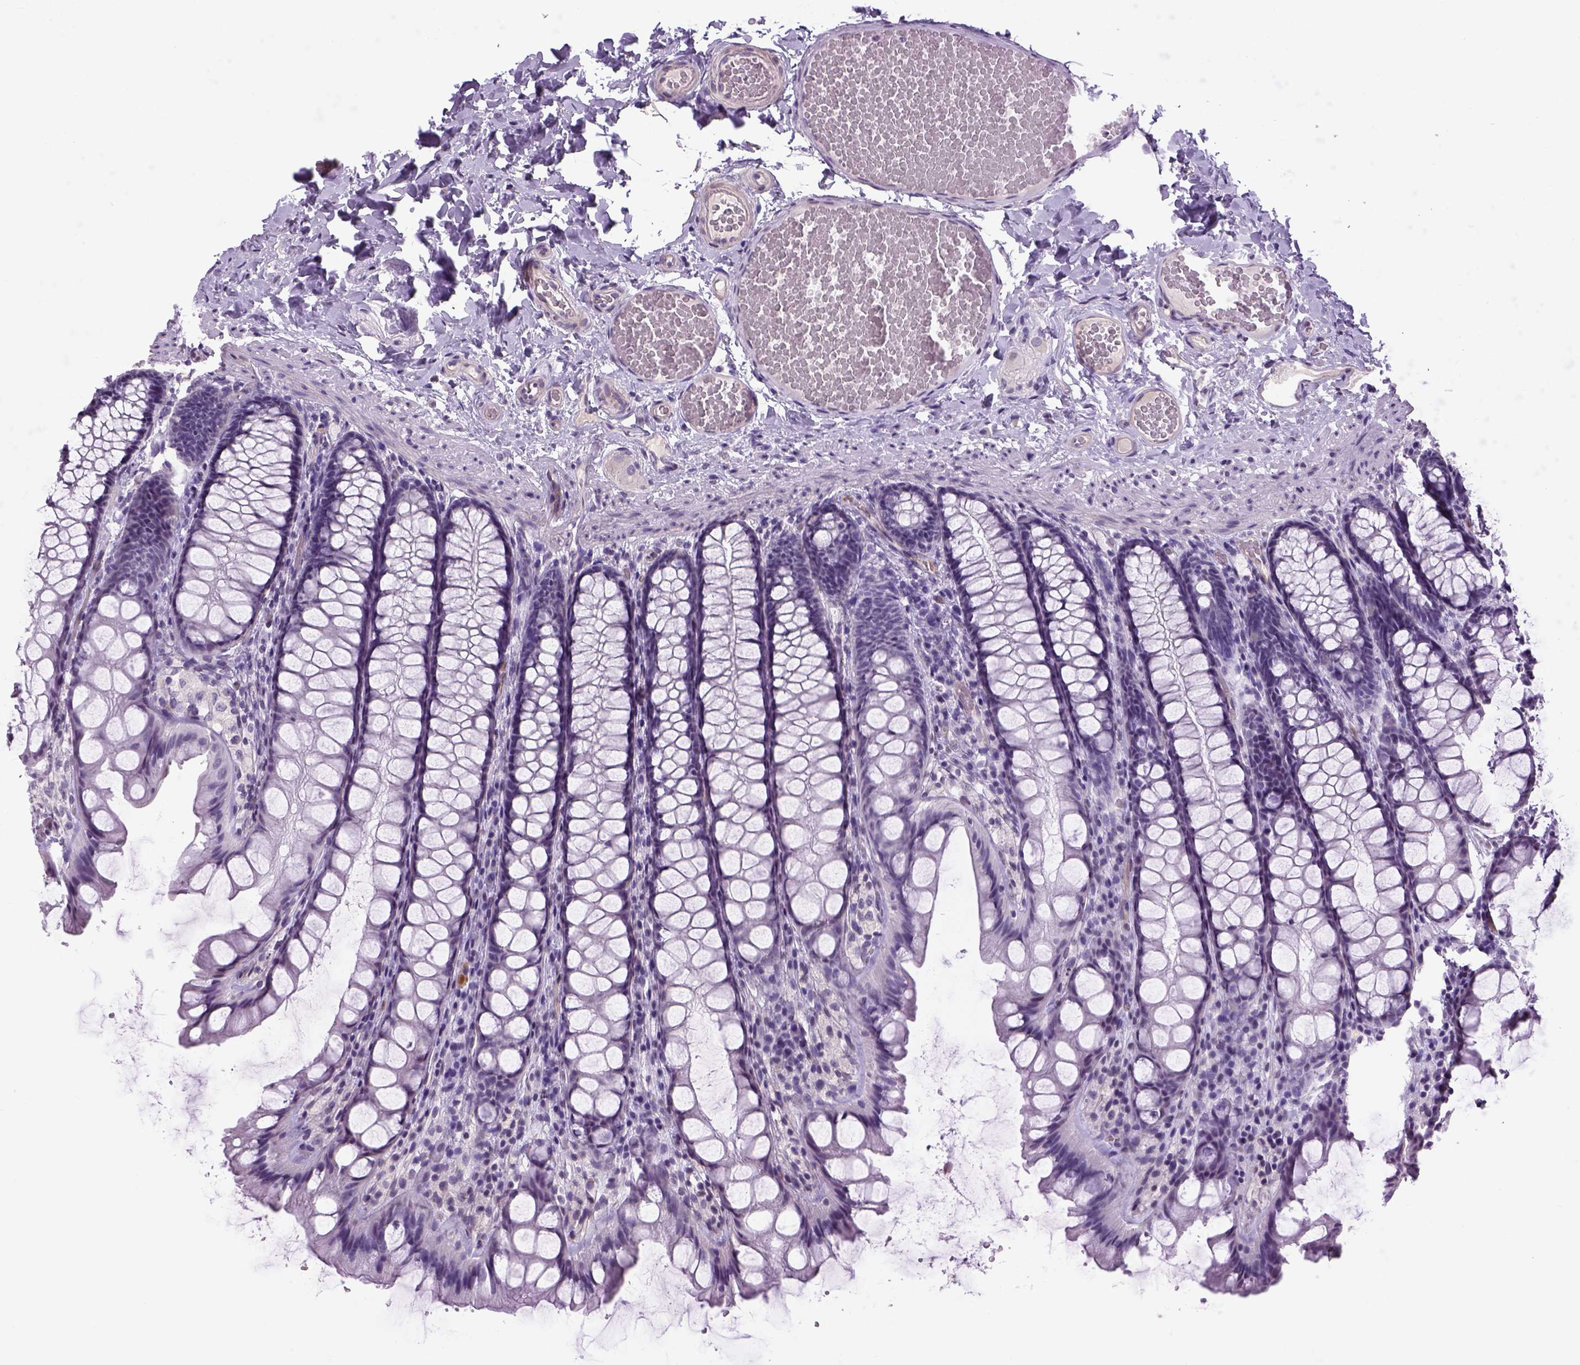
{"staining": {"intensity": "negative", "quantity": "none", "location": "none"}, "tissue": "colon", "cell_type": "Endothelial cells", "image_type": "normal", "snomed": [{"axis": "morphology", "description": "Normal tissue, NOS"}, {"axis": "topography", "description": "Colon"}], "caption": "High power microscopy micrograph of an IHC histopathology image of normal colon, revealing no significant expression in endothelial cells.", "gene": "PRRT1", "patient": {"sex": "male", "age": 47}}